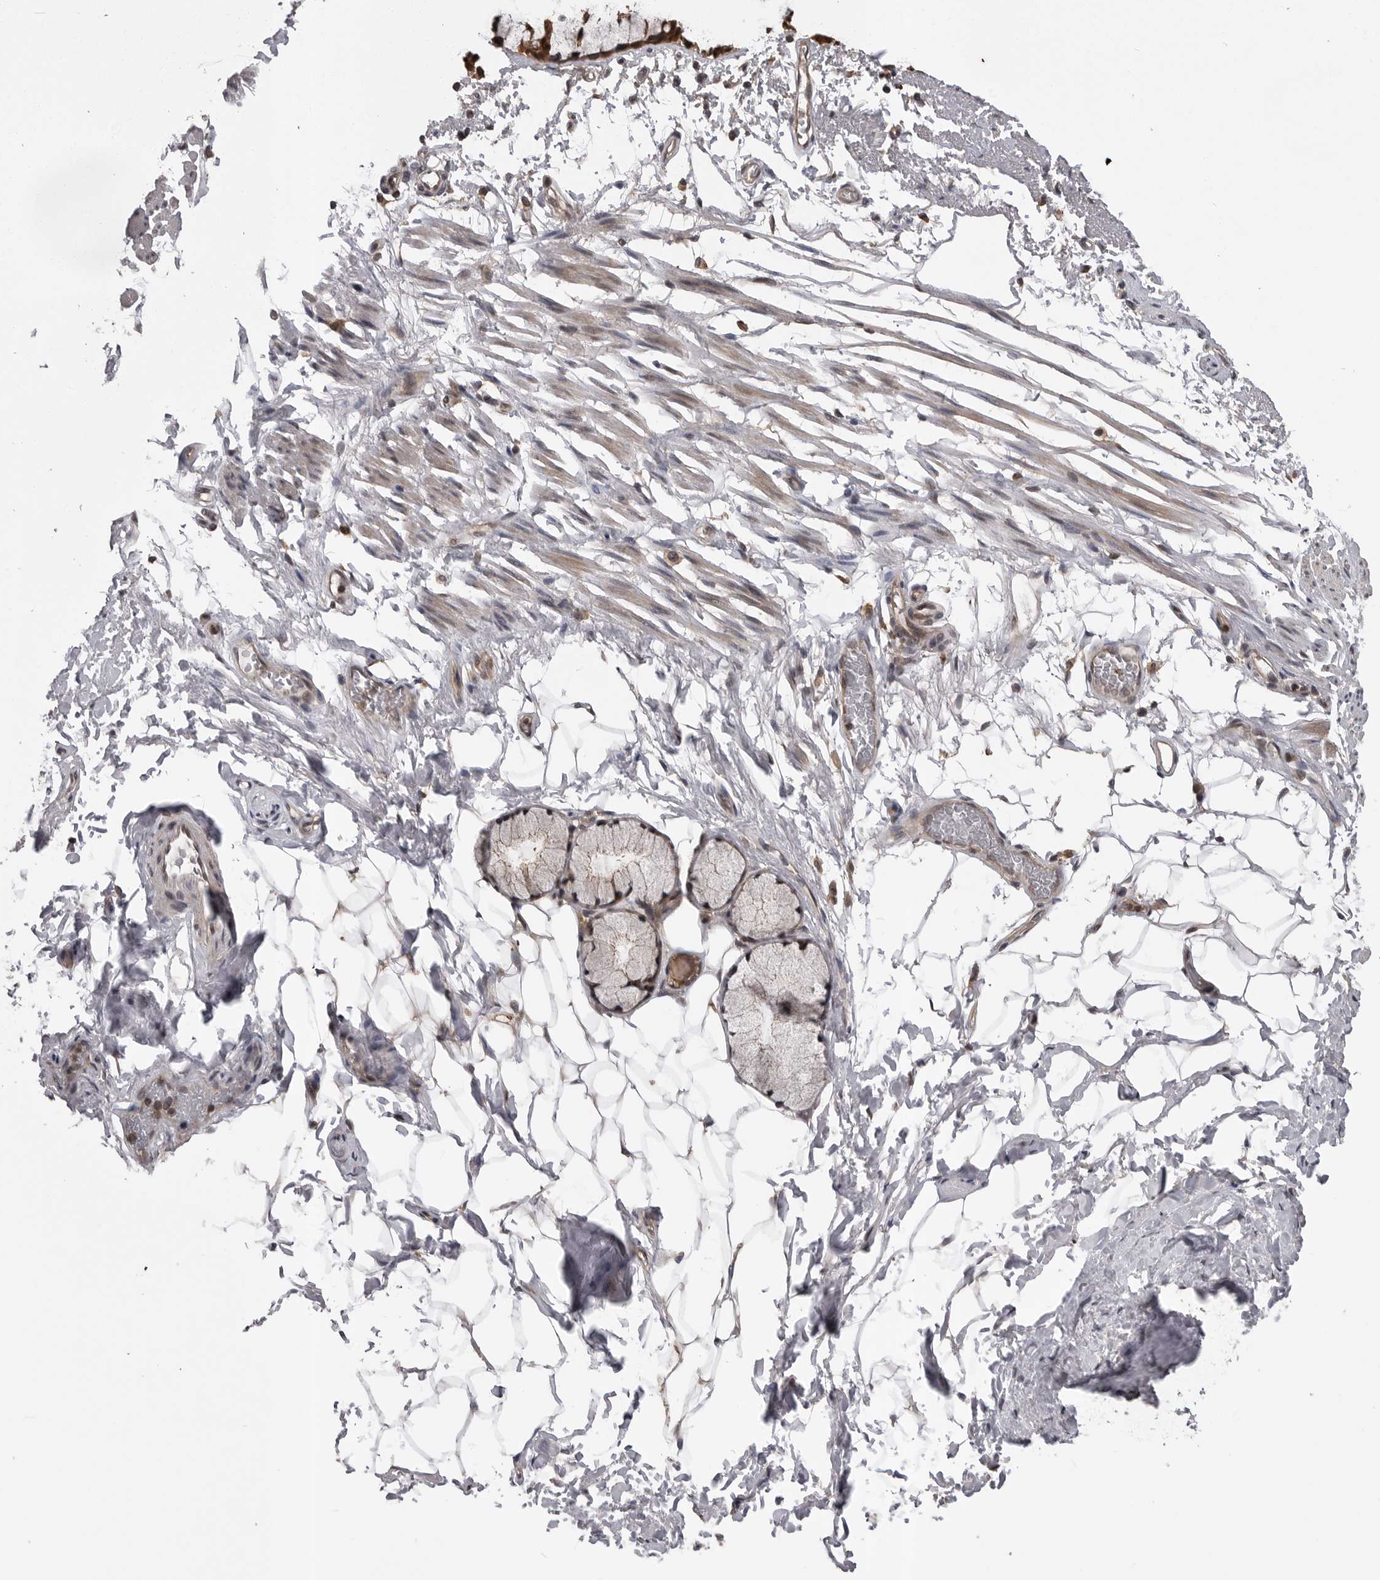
{"staining": {"intensity": "negative", "quantity": "none", "location": "none"}, "tissue": "adipose tissue", "cell_type": "Adipocytes", "image_type": "normal", "snomed": [{"axis": "morphology", "description": "Normal tissue, NOS"}, {"axis": "topography", "description": "Cartilage tissue"}, {"axis": "topography", "description": "Bronchus"}], "caption": "A high-resolution photomicrograph shows immunohistochemistry (IHC) staining of unremarkable adipose tissue, which demonstrates no significant staining in adipocytes. (Stains: DAB (3,3'-diaminobenzidine) immunohistochemistry with hematoxylin counter stain, Microscopy: brightfield microscopy at high magnification).", "gene": "AOAH", "patient": {"sex": "female", "age": 73}}